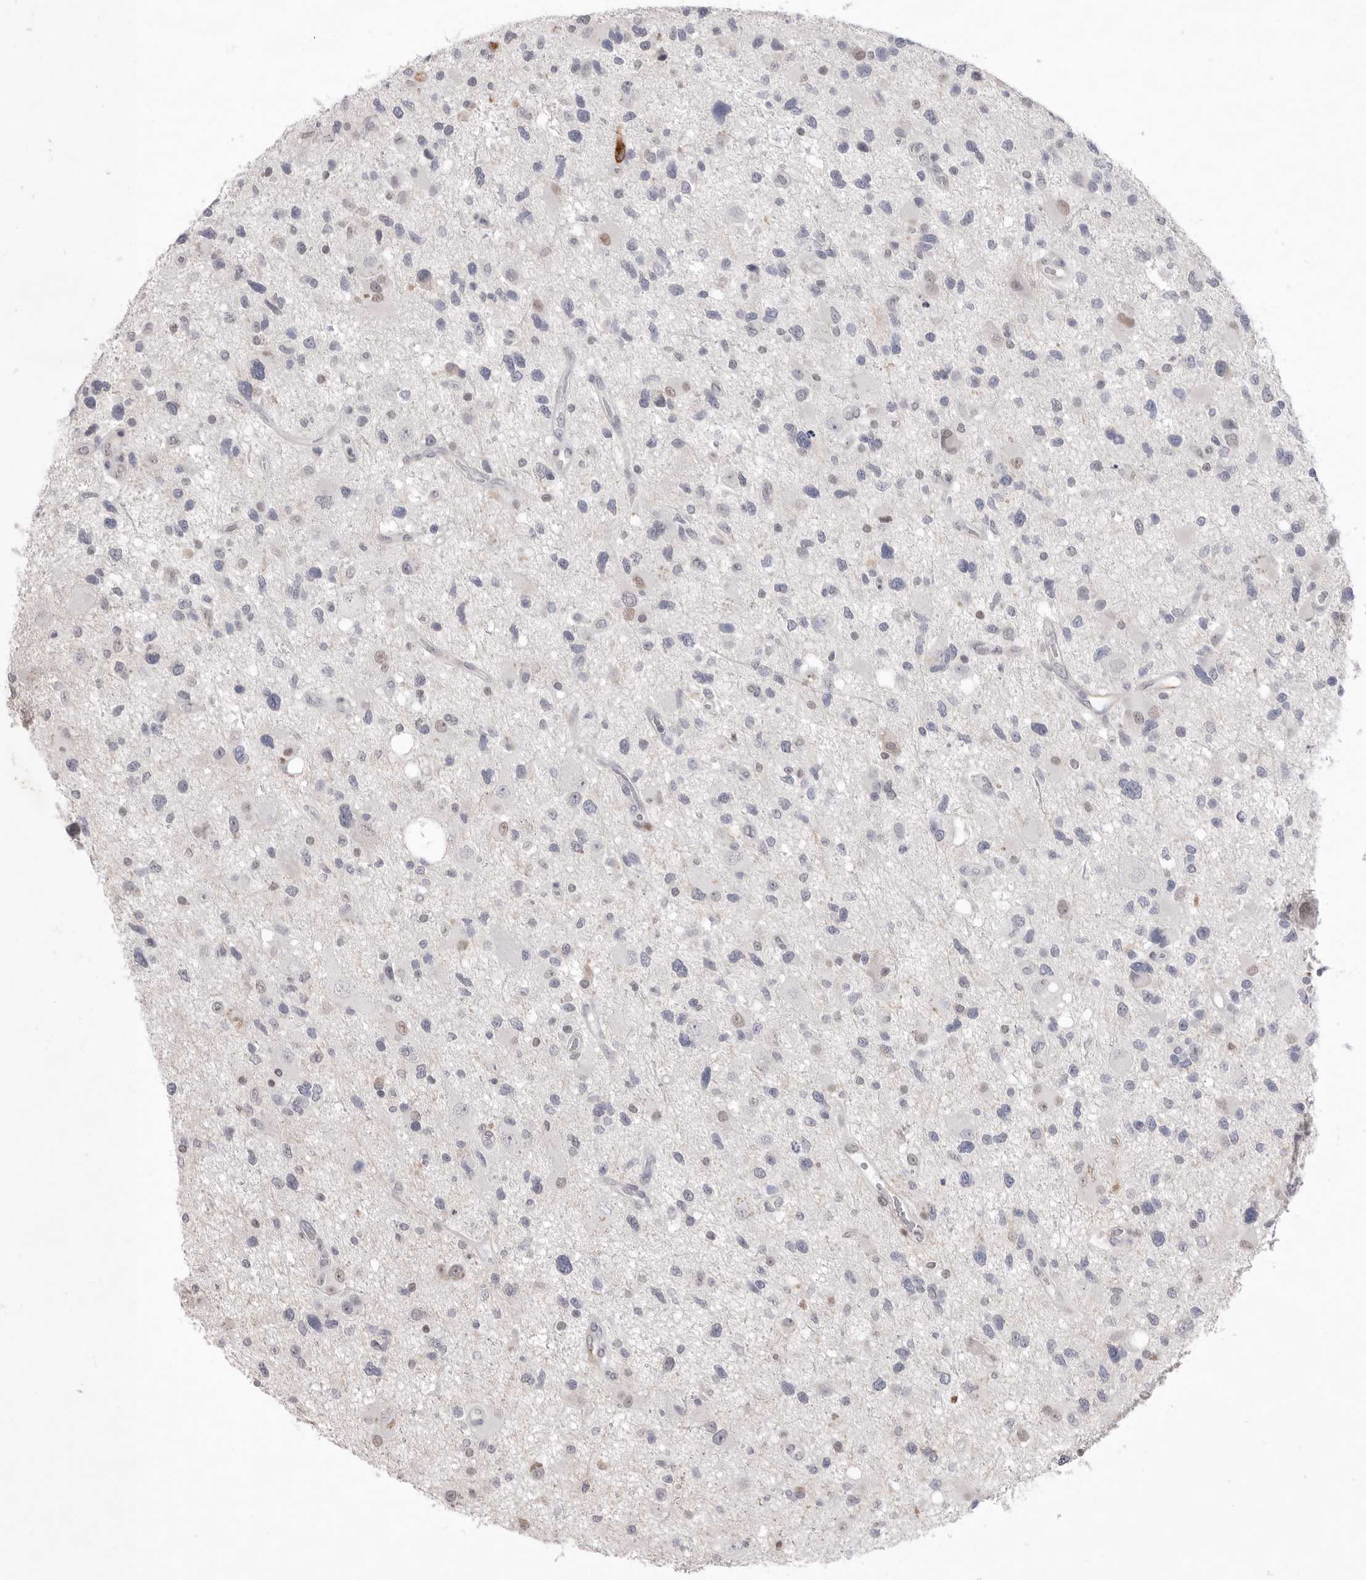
{"staining": {"intensity": "weak", "quantity": "<25%", "location": "nuclear"}, "tissue": "glioma", "cell_type": "Tumor cells", "image_type": "cancer", "snomed": [{"axis": "morphology", "description": "Glioma, malignant, High grade"}, {"axis": "topography", "description": "Brain"}], "caption": "Tumor cells show no significant protein expression in glioma.", "gene": "ZBTB7B", "patient": {"sex": "male", "age": 33}}